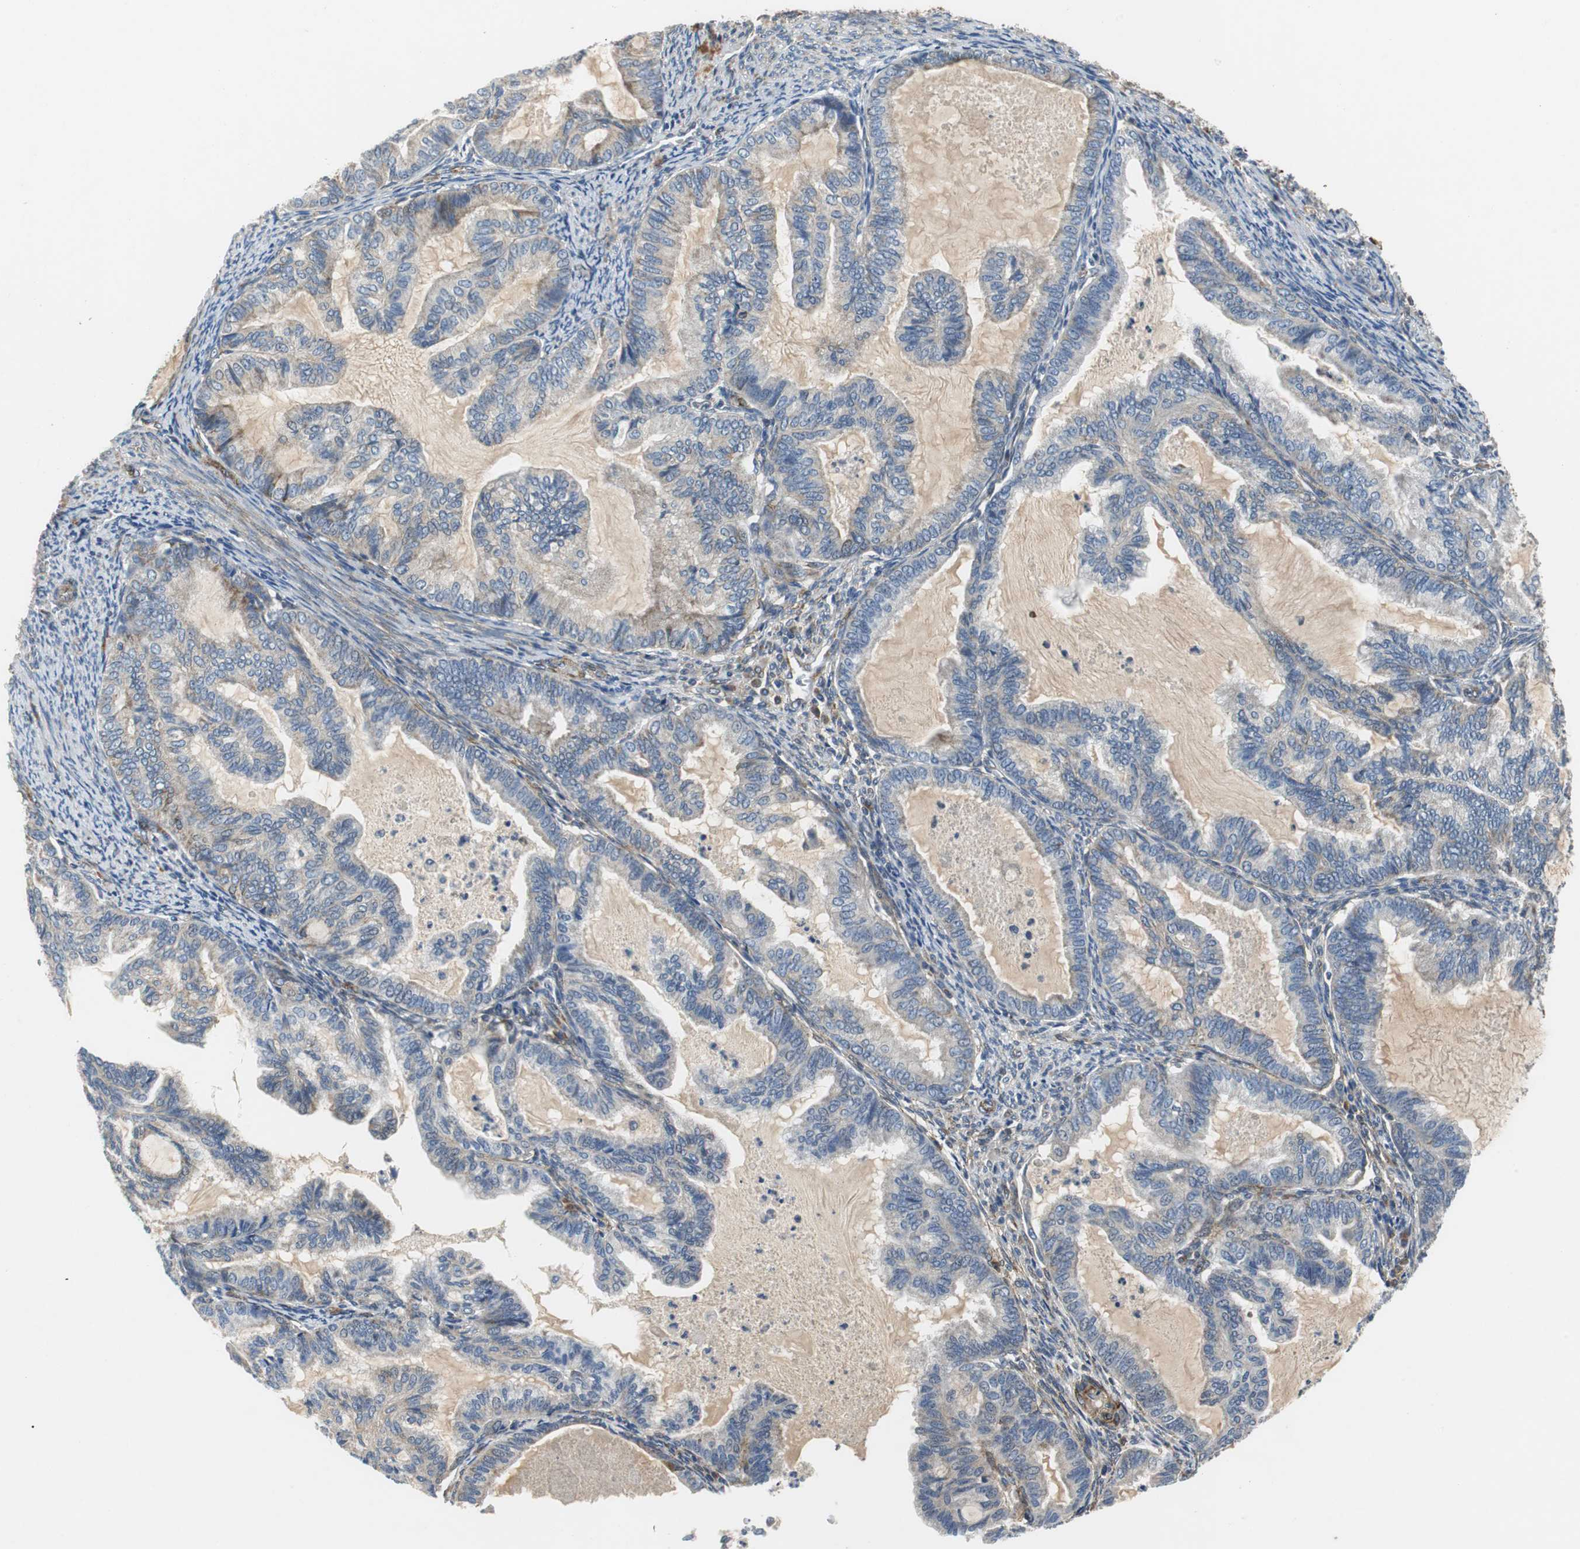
{"staining": {"intensity": "weak", "quantity": ">75%", "location": "cytoplasmic/membranous"}, "tissue": "cervical cancer", "cell_type": "Tumor cells", "image_type": "cancer", "snomed": [{"axis": "morphology", "description": "Normal tissue, NOS"}, {"axis": "morphology", "description": "Adenocarcinoma, NOS"}, {"axis": "topography", "description": "Cervix"}, {"axis": "topography", "description": "Endometrium"}], "caption": "There is low levels of weak cytoplasmic/membranous staining in tumor cells of adenocarcinoma (cervical), as demonstrated by immunohistochemical staining (brown color).", "gene": "ISCU", "patient": {"sex": "female", "age": 86}}